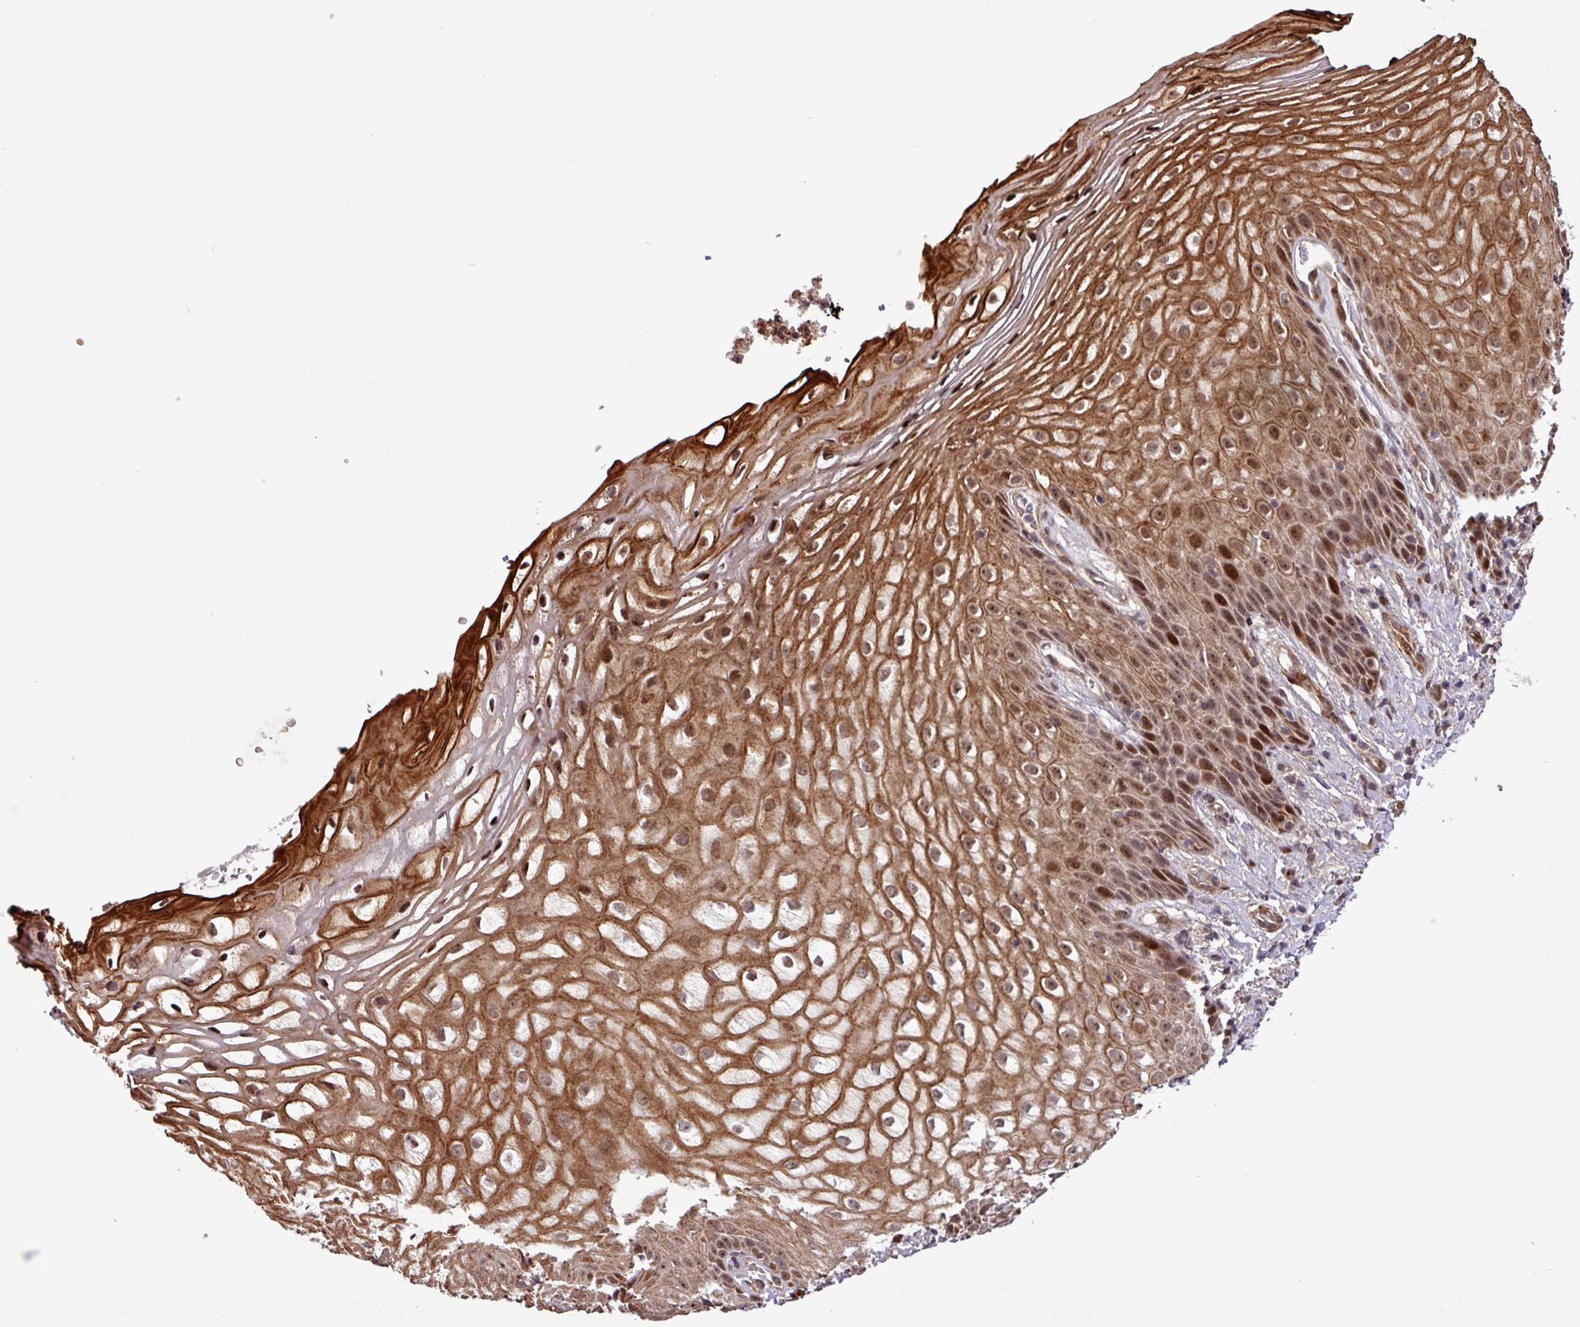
{"staining": {"intensity": "moderate", "quantity": ">75%", "location": "cytoplasmic/membranous,nuclear"}, "tissue": "vagina", "cell_type": "Squamous epithelial cells", "image_type": "normal", "snomed": [{"axis": "morphology", "description": "Normal tissue, NOS"}, {"axis": "topography", "description": "Vagina"}], "caption": "Immunohistochemistry (IHC) (DAB (3,3'-diaminobenzidine)) staining of unremarkable human vagina displays moderate cytoplasmic/membranous,nuclear protein staining in approximately >75% of squamous epithelial cells. (DAB (3,3'-diaminobenzidine) IHC, brown staining for protein, blue staining for nuclei).", "gene": "SLC22A24", "patient": {"sex": "female", "age": 60}}